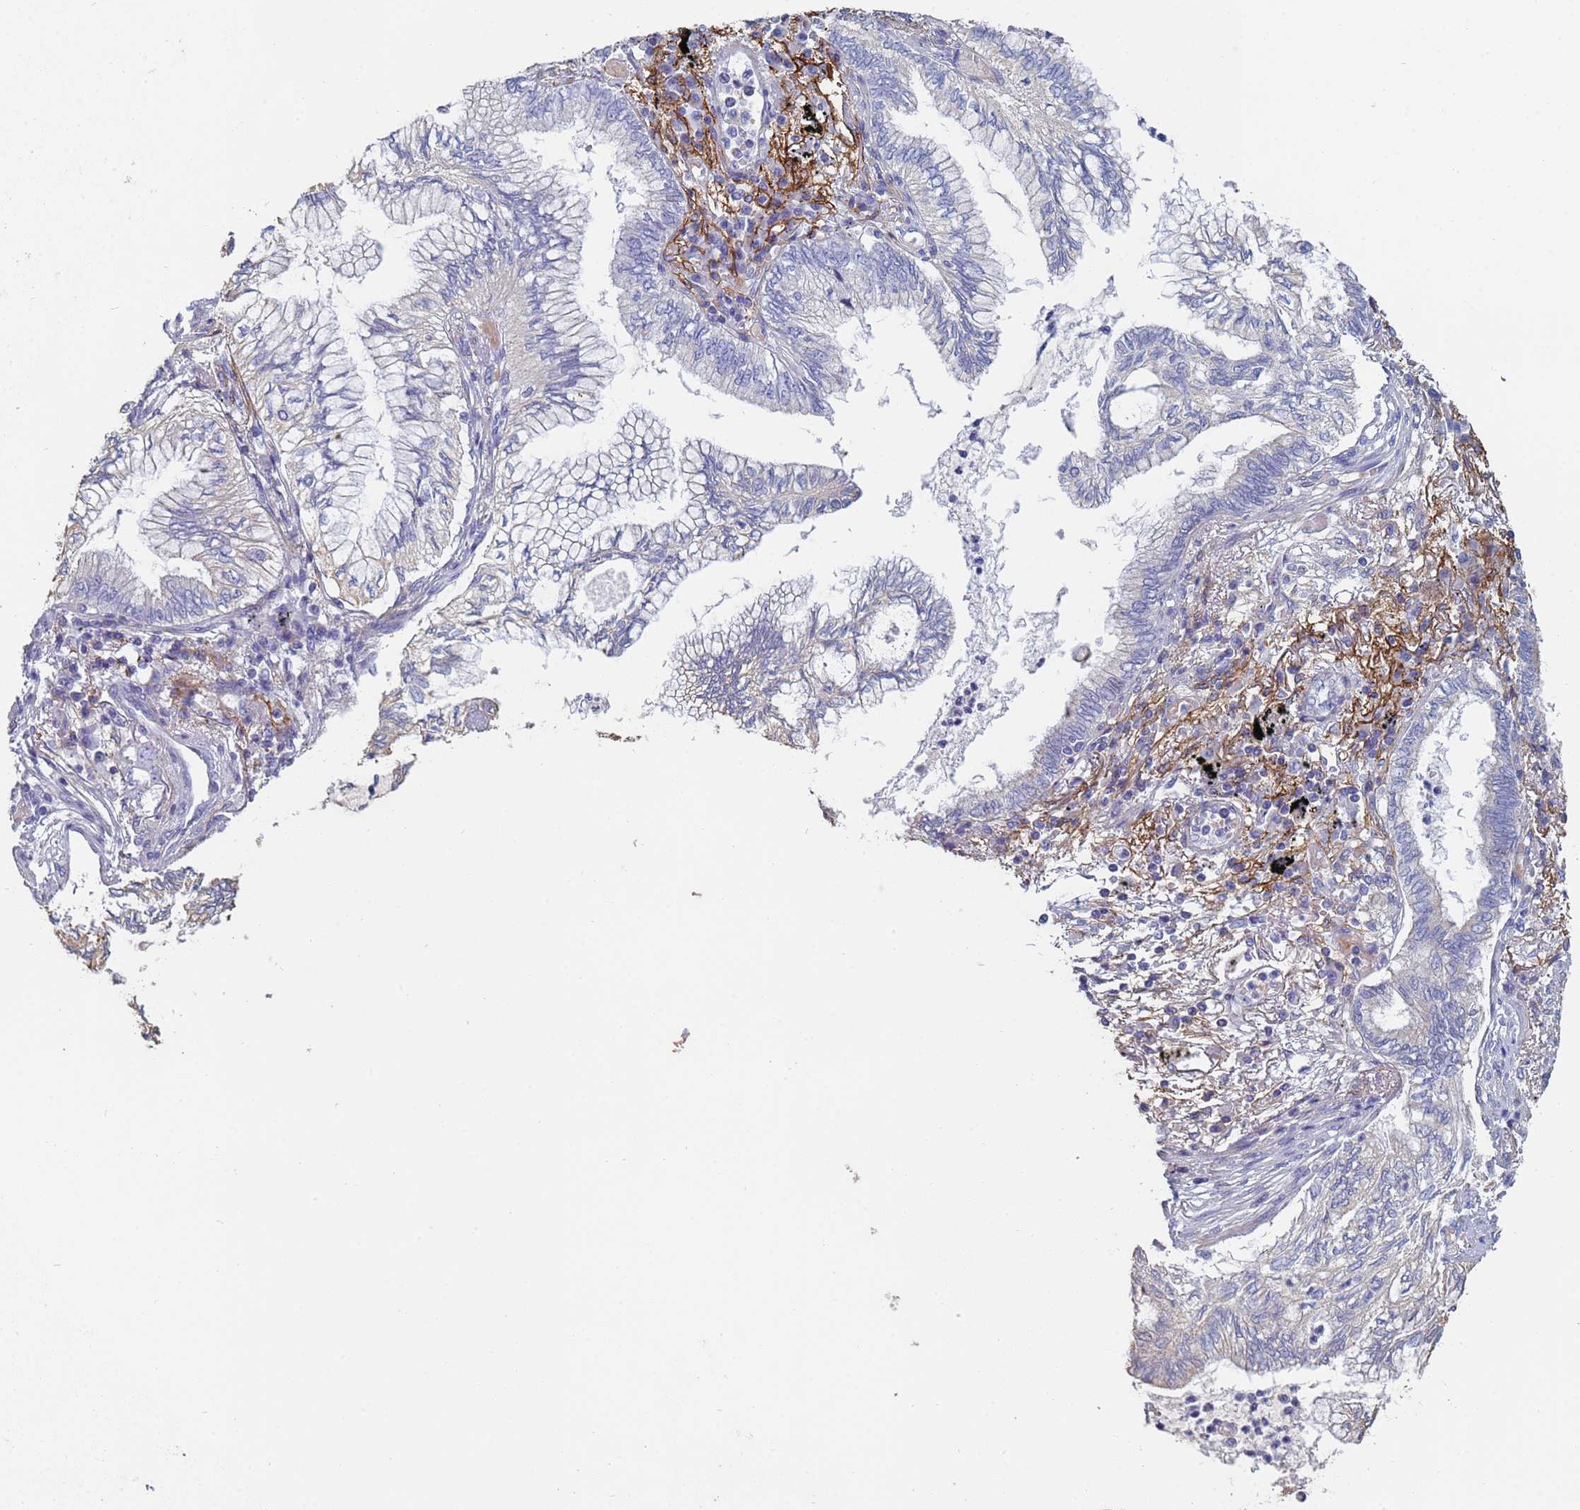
{"staining": {"intensity": "negative", "quantity": "none", "location": "none"}, "tissue": "lung cancer", "cell_type": "Tumor cells", "image_type": "cancer", "snomed": [{"axis": "morphology", "description": "Adenocarcinoma, NOS"}, {"axis": "topography", "description": "Lung"}], "caption": "The immunohistochemistry micrograph has no significant positivity in tumor cells of lung cancer tissue.", "gene": "ABCA8", "patient": {"sex": "female", "age": 70}}